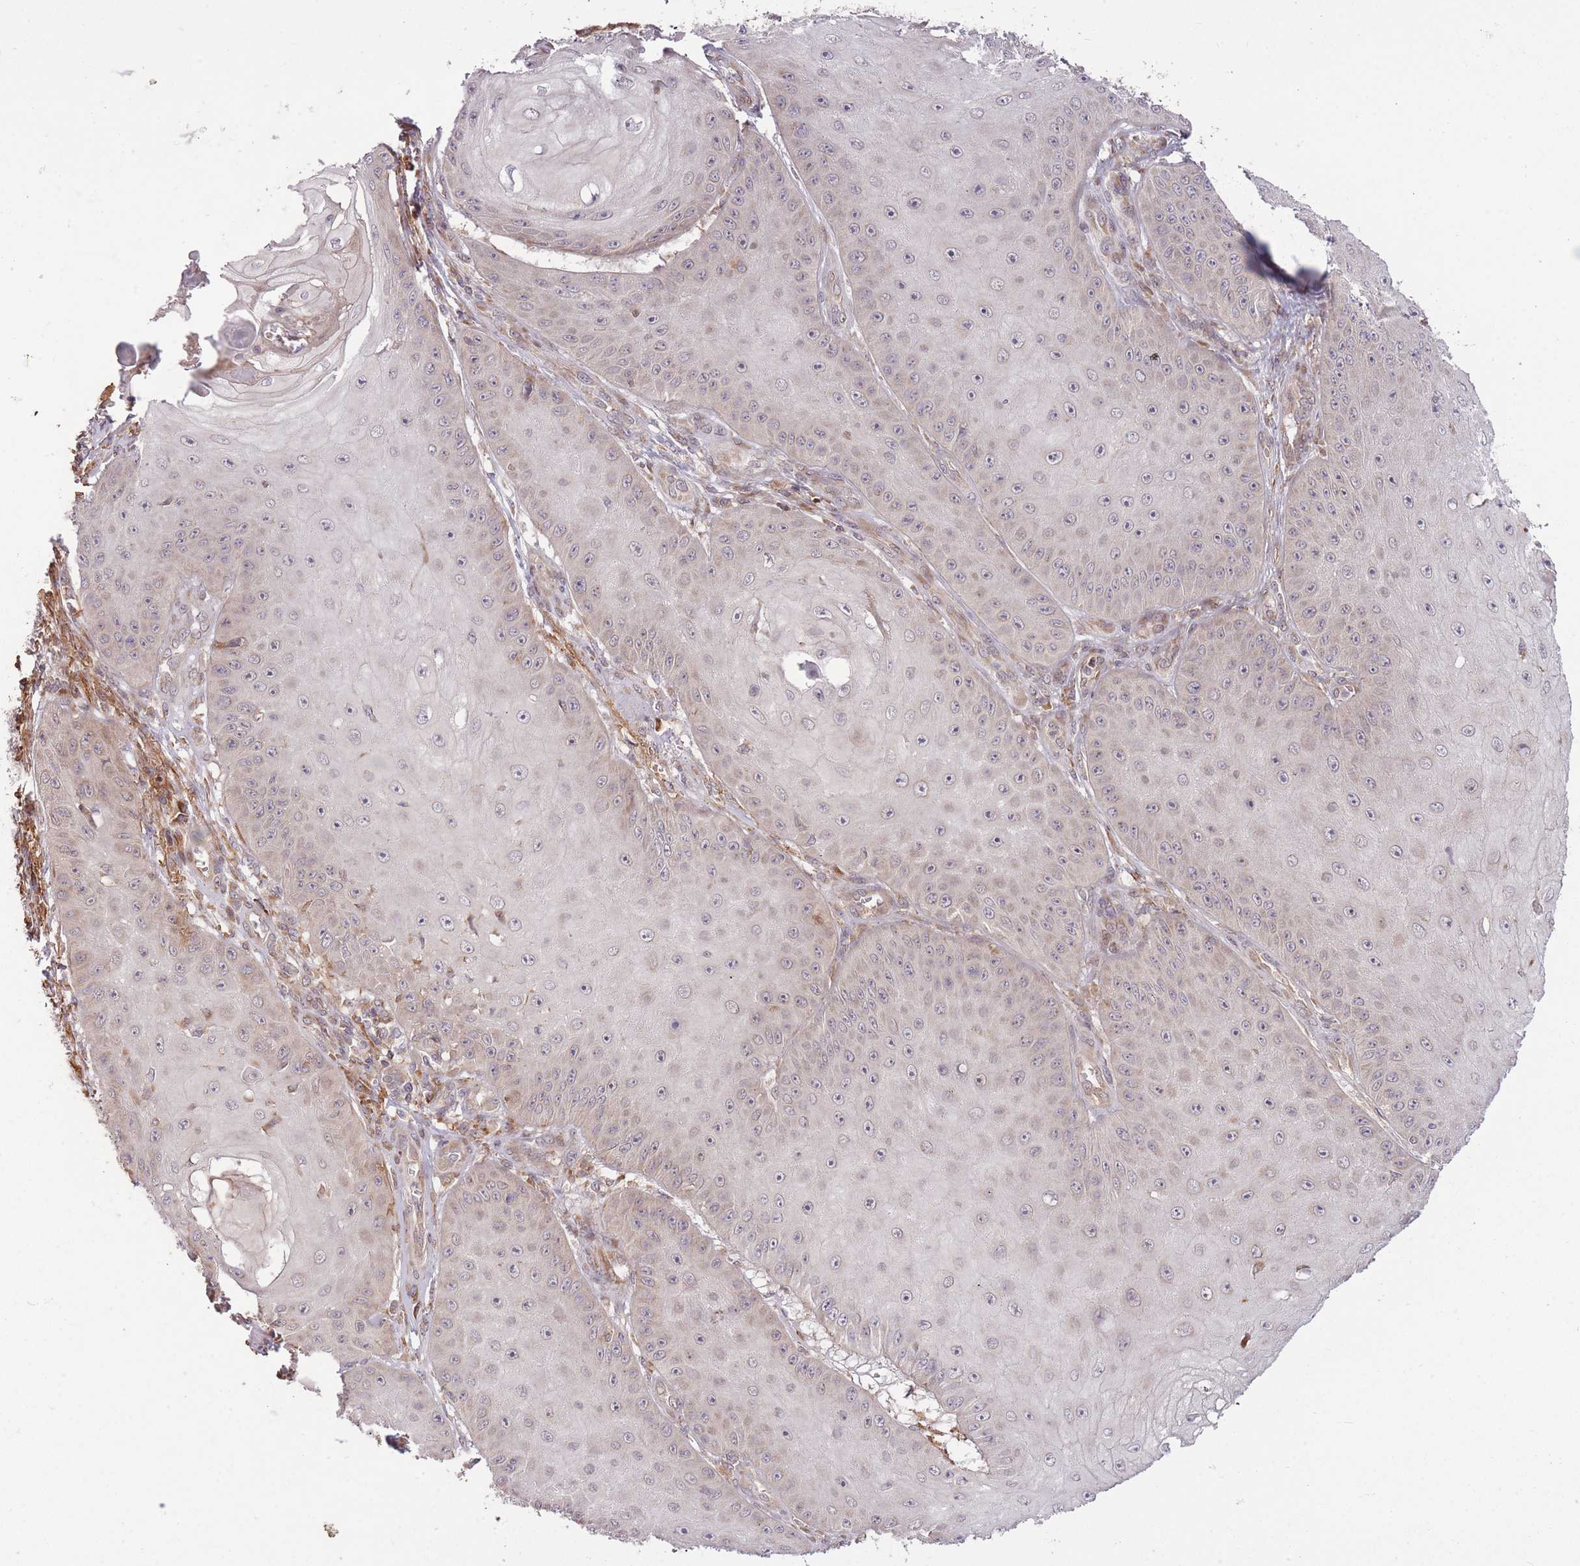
{"staining": {"intensity": "negative", "quantity": "none", "location": "none"}, "tissue": "skin cancer", "cell_type": "Tumor cells", "image_type": "cancer", "snomed": [{"axis": "morphology", "description": "Squamous cell carcinoma, NOS"}, {"axis": "topography", "description": "Skin"}], "caption": "Skin cancer was stained to show a protein in brown. There is no significant expression in tumor cells.", "gene": "ZNF391", "patient": {"sex": "male", "age": 70}}